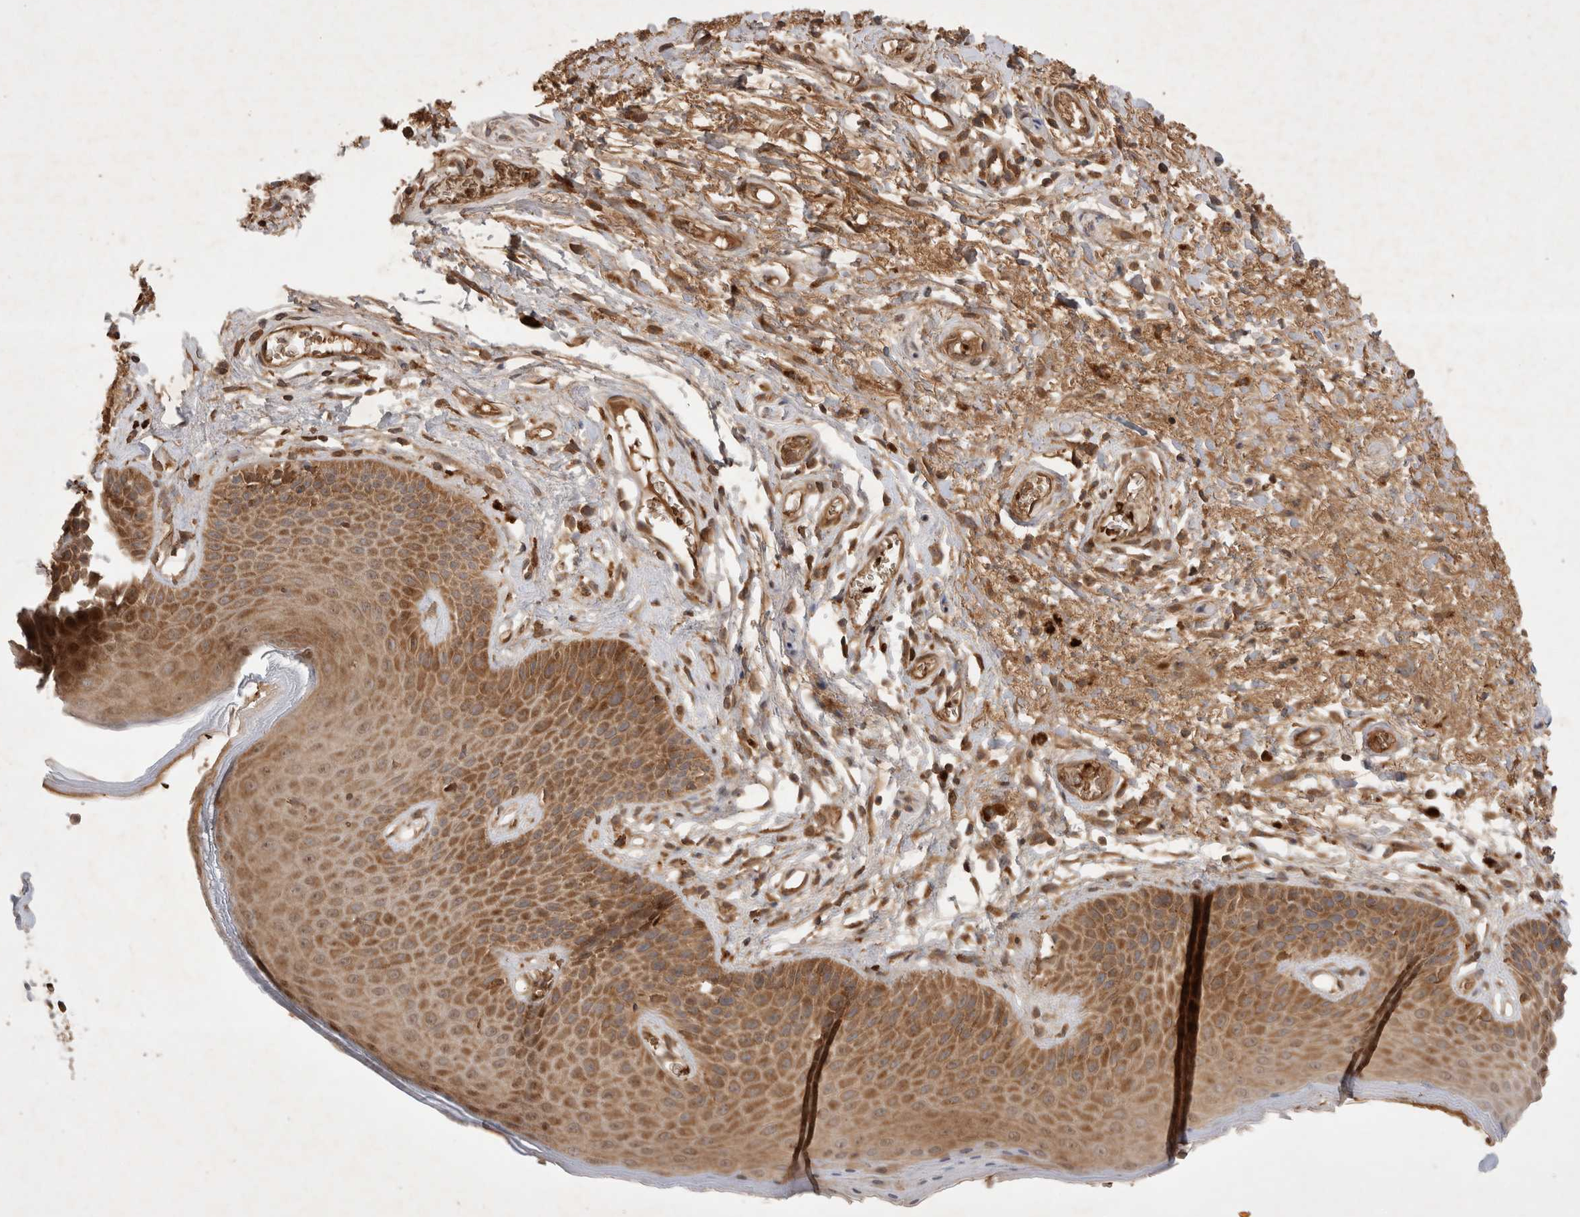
{"staining": {"intensity": "moderate", "quantity": ">75%", "location": "cytoplasmic/membranous"}, "tissue": "skin", "cell_type": "Epidermal cells", "image_type": "normal", "snomed": [{"axis": "morphology", "description": "Normal tissue, NOS"}, {"axis": "topography", "description": "Anal"}], "caption": "Immunohistochemical staining of unremarkable human skin demonstrates medium levels of moderate cytoplasmic/membranous expression in about >75% of epidermal cells. The protein of interest is shown in brown color, while the nuclei are stained blue.", "gene": "FAM221A", "patient": {"sex": "male", "age": 74}}